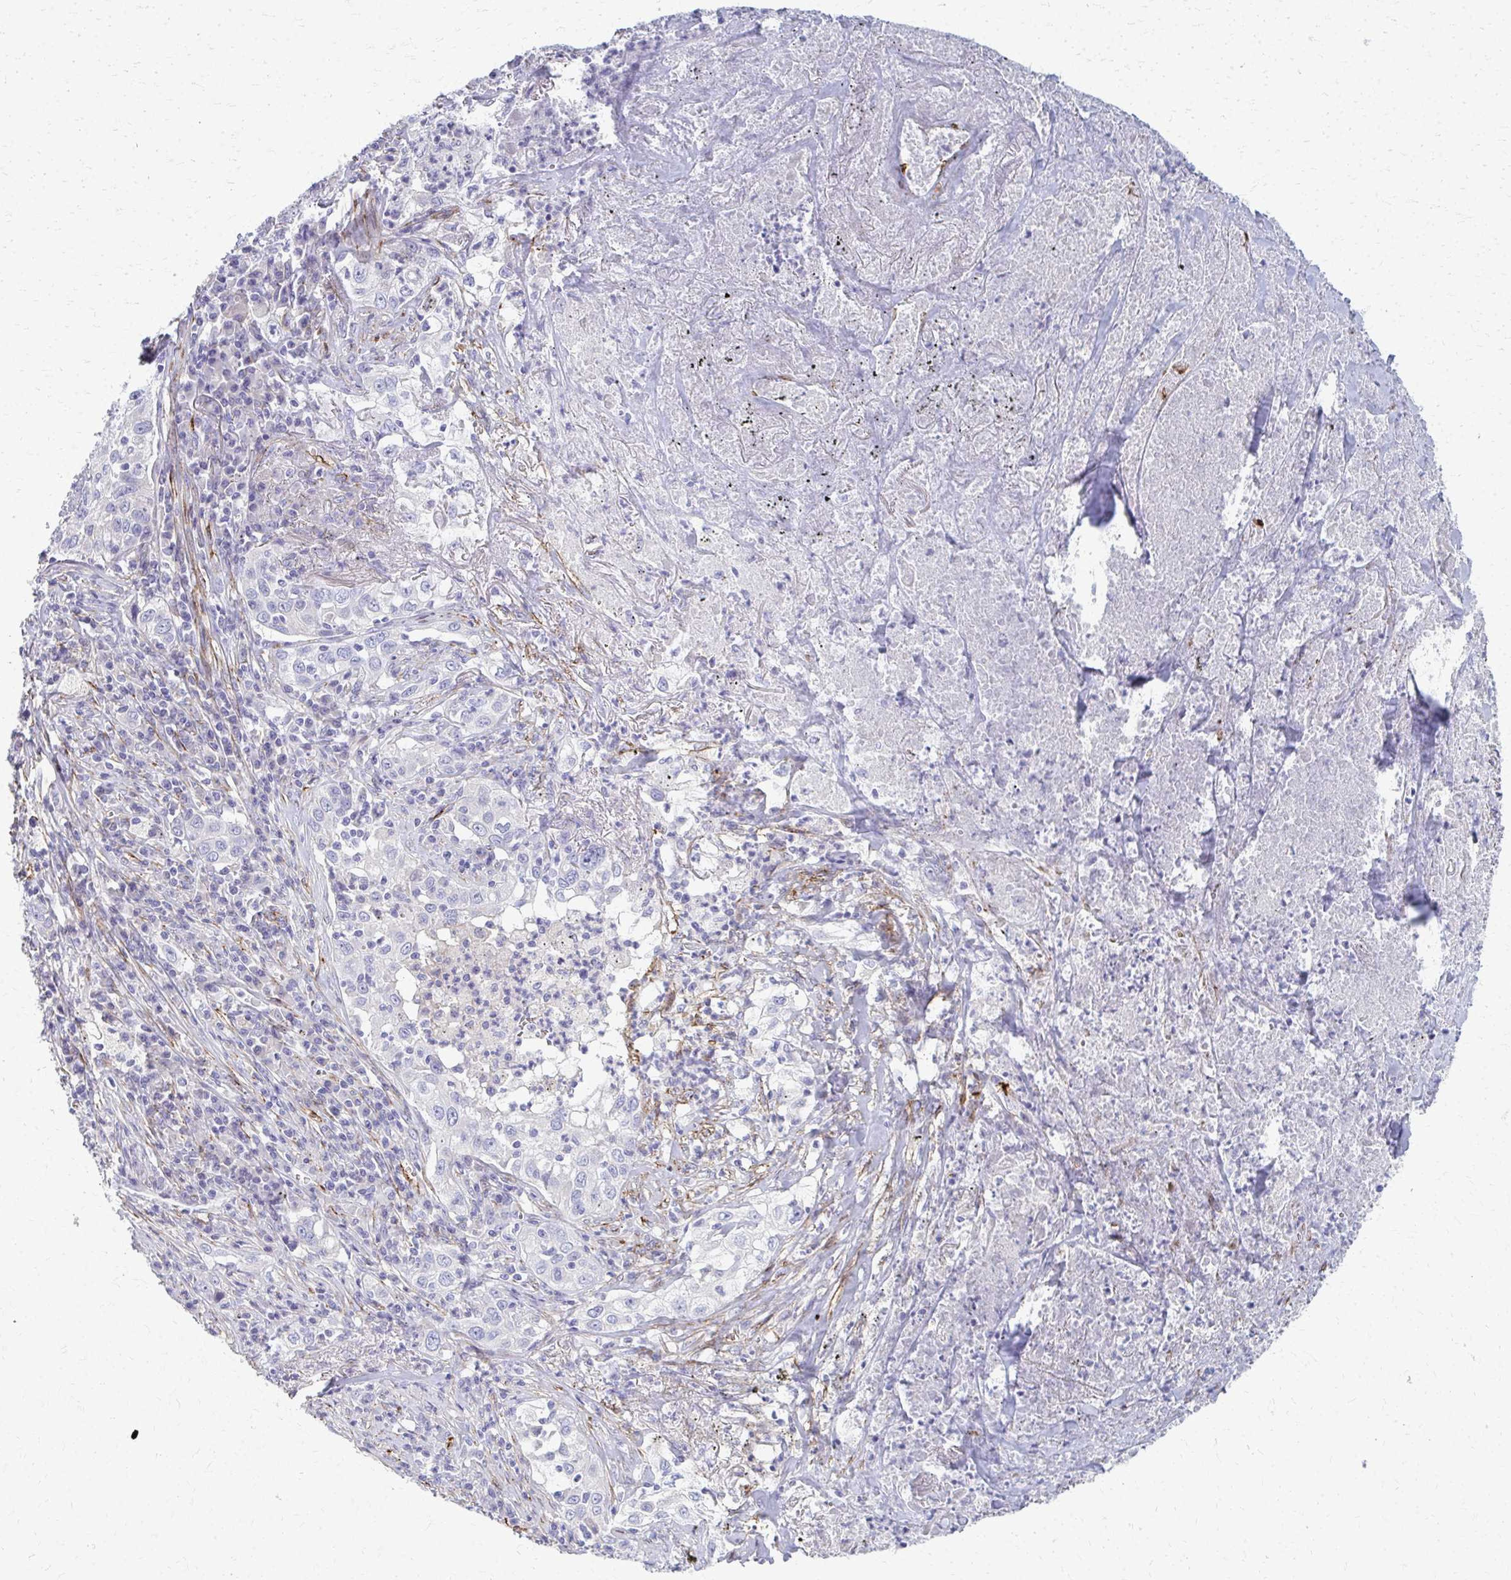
{"staining": {"intensity": "negative", "quantity": "none", "location": "none"}, "tissue": "lung cancer", "cell_type": "Tumor cells", "image_type": "cancer", "snomed": [{"axis": "morphology", "description": "Squamous cell carcinoma, NOS"}, {"axis": "topography", "description": "Lung"}], "caption": "Tumor cells are negative for protein expression in human lung cancer (squamous cell carcinoma).", "gene": "ADIPOQ", "patient": {"sex": "male", "age": 71}}